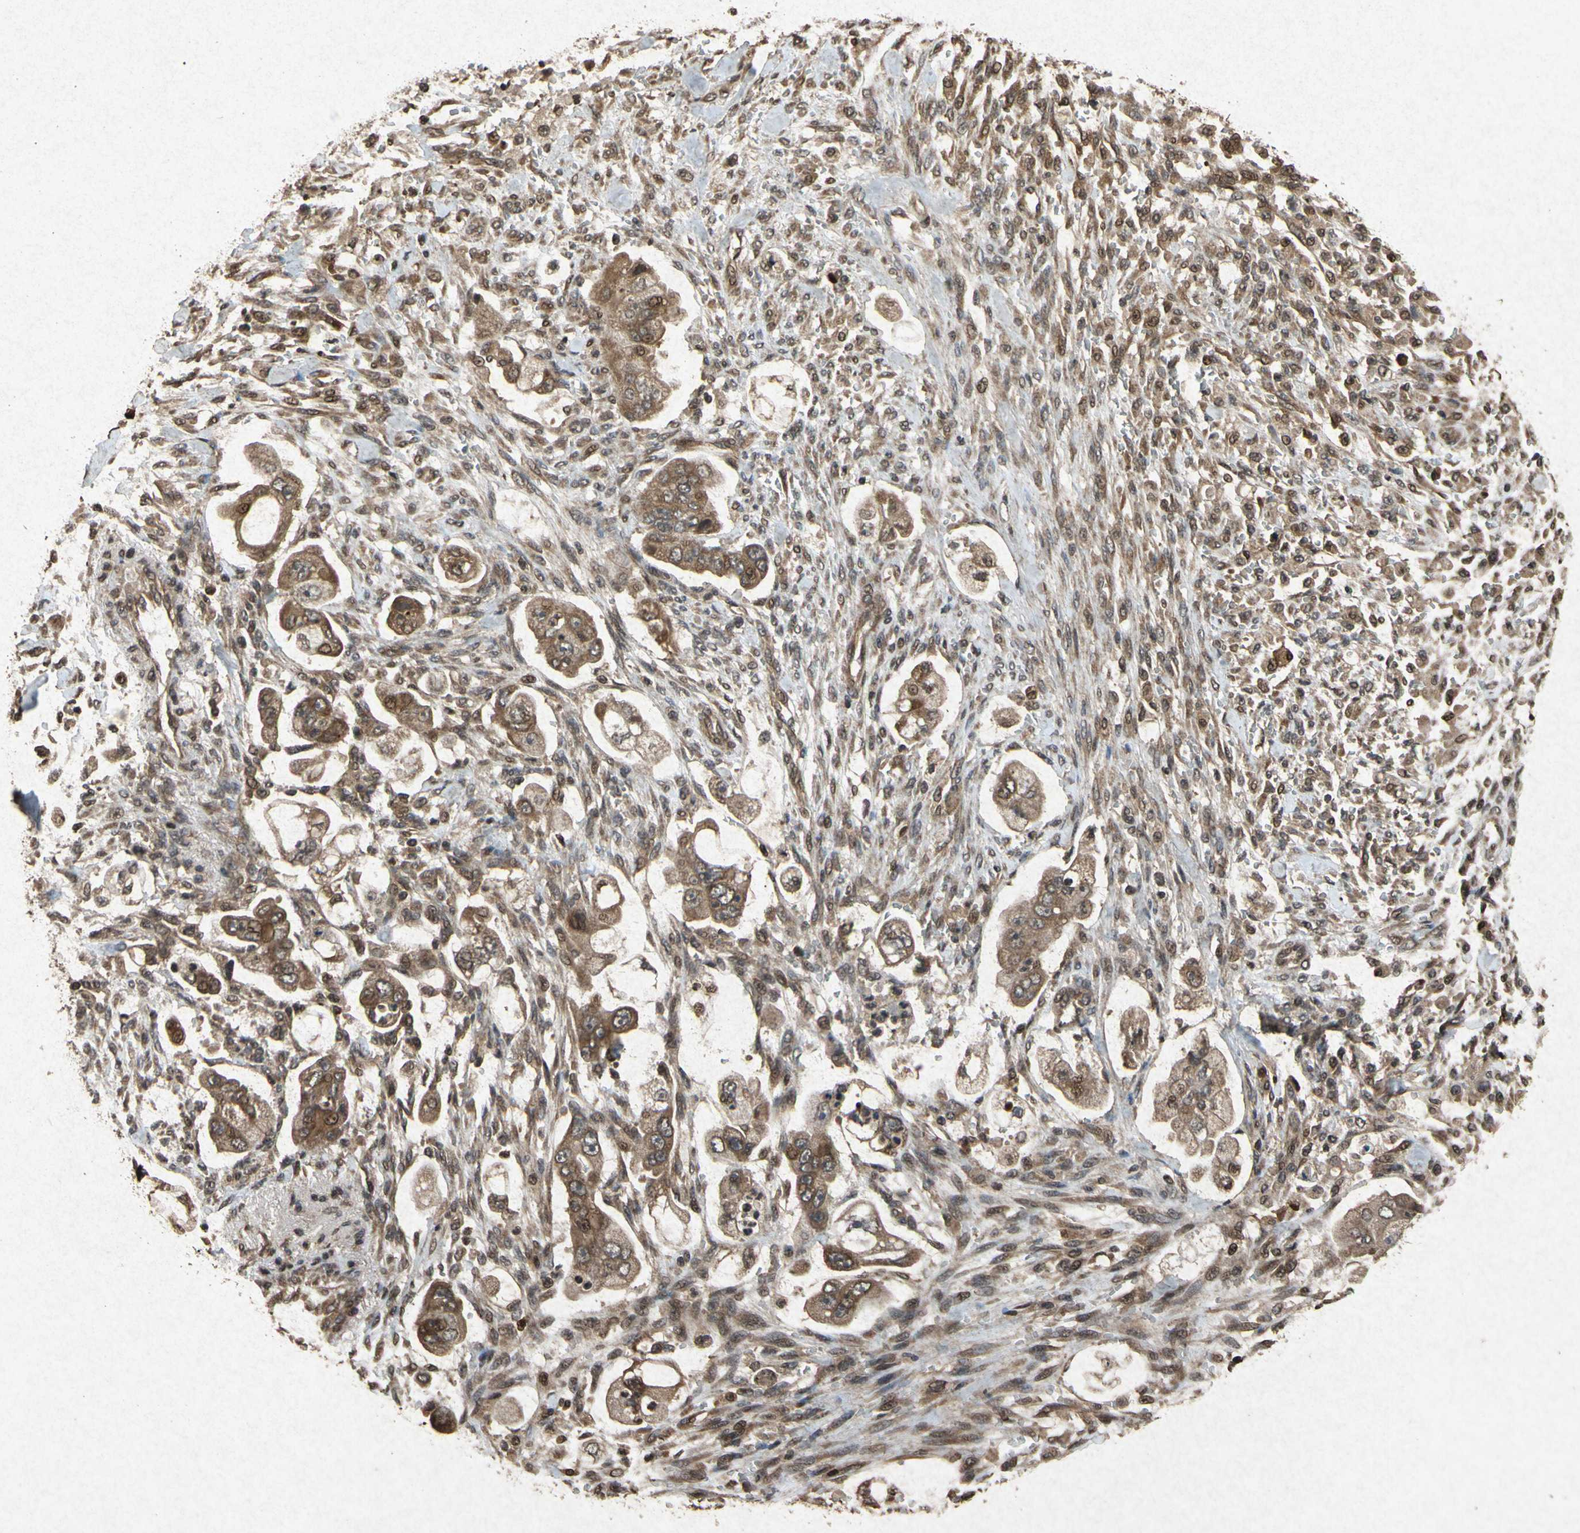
{"staining": {"intensity": "moderate", "quantity": ">75%", "location": "cytoplasmic/membranous"}, "tissue": "stomach cancer", "cell_type": "Tumor cells", "image_type": "cancer", "snomed": [{"axis": "morphology", "description": "Adenocarcinoma, NOS"}, {"axis": "topography", "description": "Stomach"}], "caption": "High-magnification brightfield microscopy of stomach cancer stained with DAB (3,3'-diaminobenzidine) (brown) and counterstained with hematoxylin (blue). tumor cells exhibit moderate cytoplasmic/membranous positivity is present in approximately>75% of cells.", "gene": "ATP6V1H", "patient": {"sex": "male", "age": 62}}